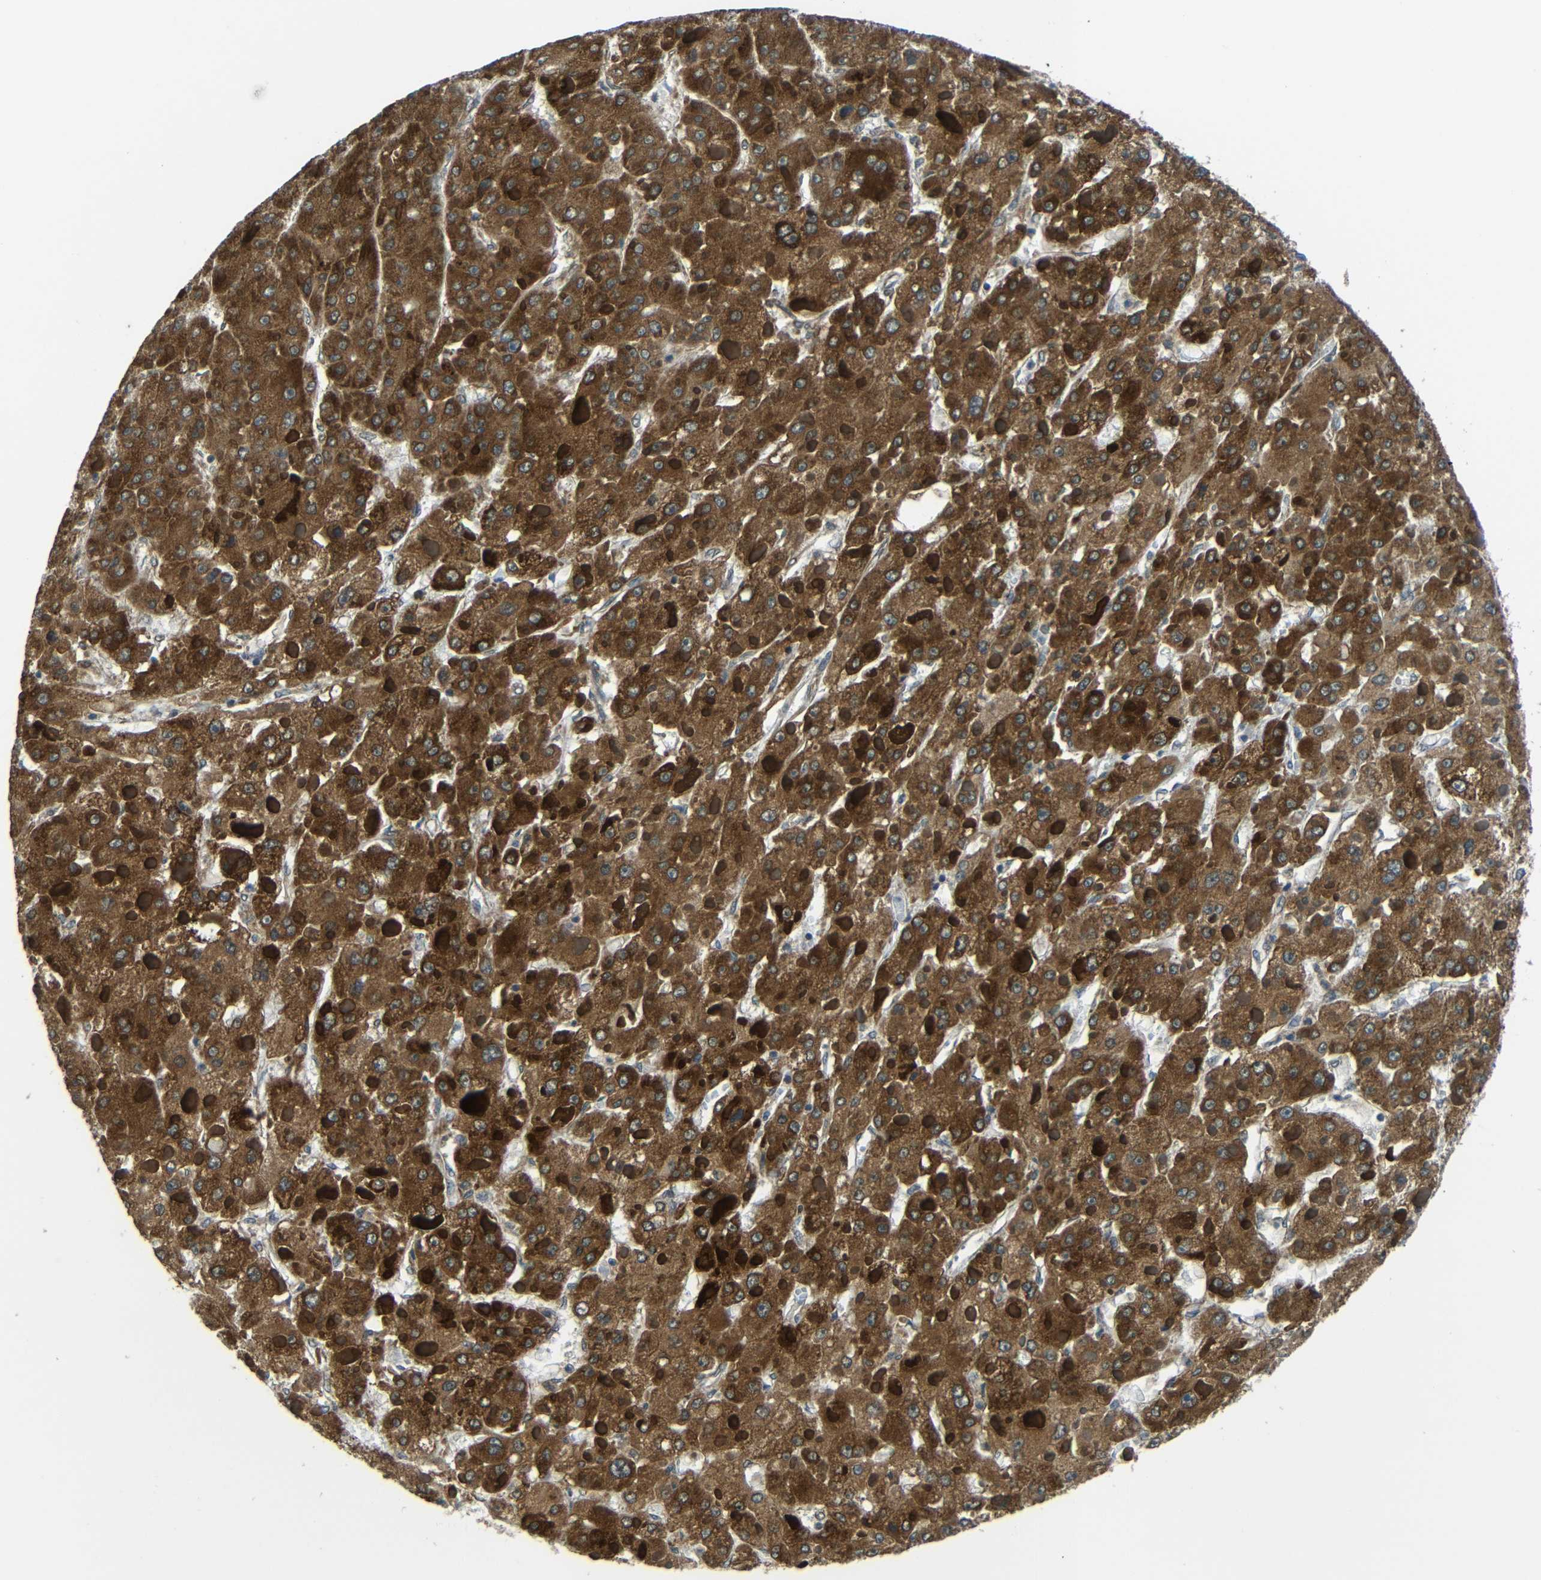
{"staining": {"intensity": "moderate", "quantity": ">75%", "location": "cytoplasmic/membranous"}, "tissue": "liver cancer", "cell_type": "Tumor cells", "image_type": "cancer", "snomed": [{"axis": "morphology", "description": "Carcinoma, Hepatocellular, NOS"}, {"axis": "topography", "description": "Liver"}], "caption": "An immunohistochemistry image of tumor tissue is shown. Protein staining in brown highlights moderate cytoplasmic/membranous positivity in liver cancer (hepatocellular carcinoma) within tumor cells.", "gene": "VAPB", "patient": {"sex": "female", "age": 73}}